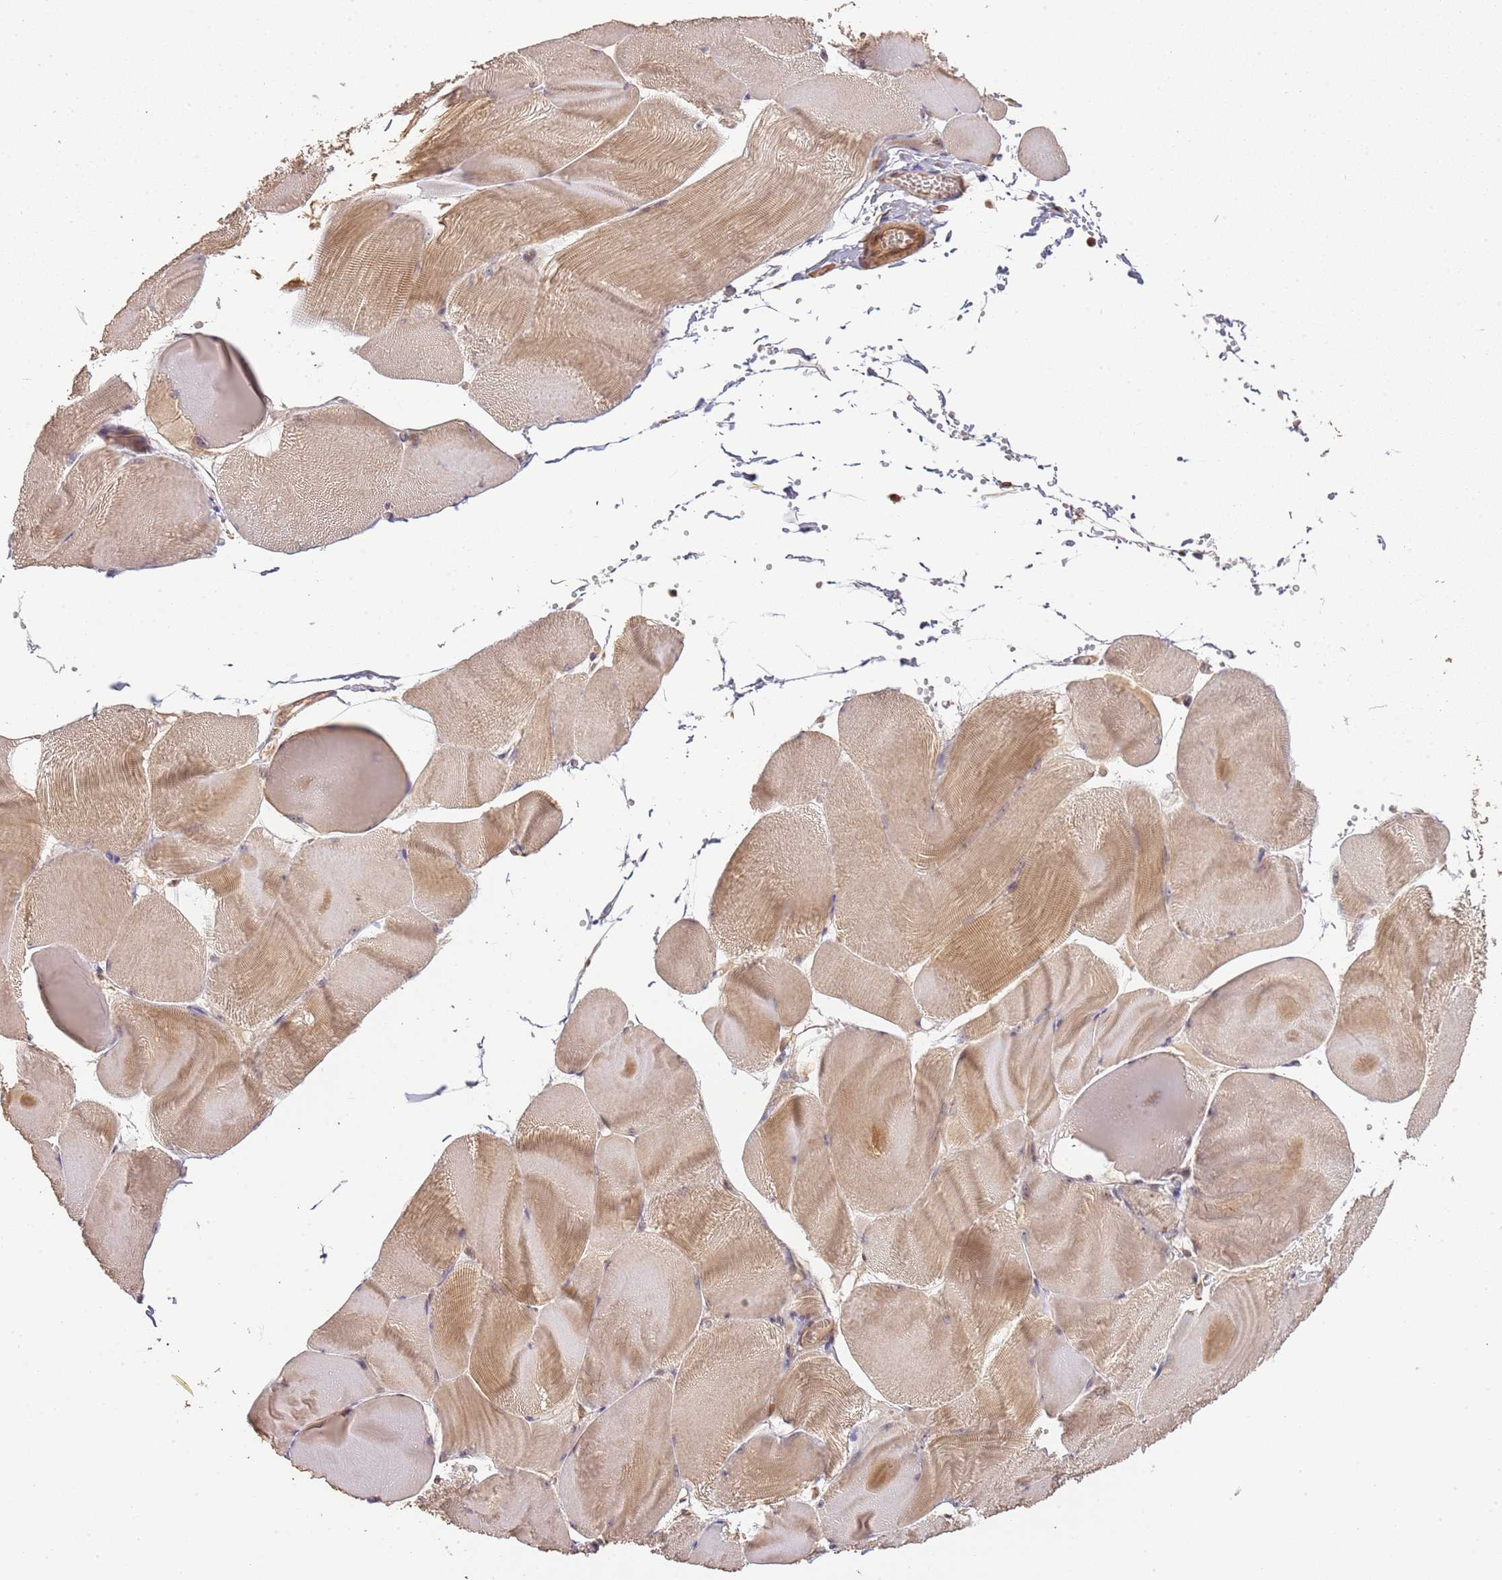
{"staining": {"intensity": "moderate", "quantity": "25%-75%", "location": "cytoplasmic/membranous"}, "tissue": "skeletal muscle", "cell_type": "Myocytes", "image_type": "normal", "snomed": [{"axis": "morphology", "description": "Normal tissue, NOS"}, {"axis": "morphology", "description": "Basal cell carcinoma"}, {"axis": "topography", "description": "Skeletal muscle"}], "caption": "A micrograph showing moderate cytoplasmic/membranous staining in about 25%-75% of myocytes in benign skeletal muscle, as visualized by brown immunohistochemical staining.", "gene": "SURF2", "patient": {"sex": "female", "age": 64}}